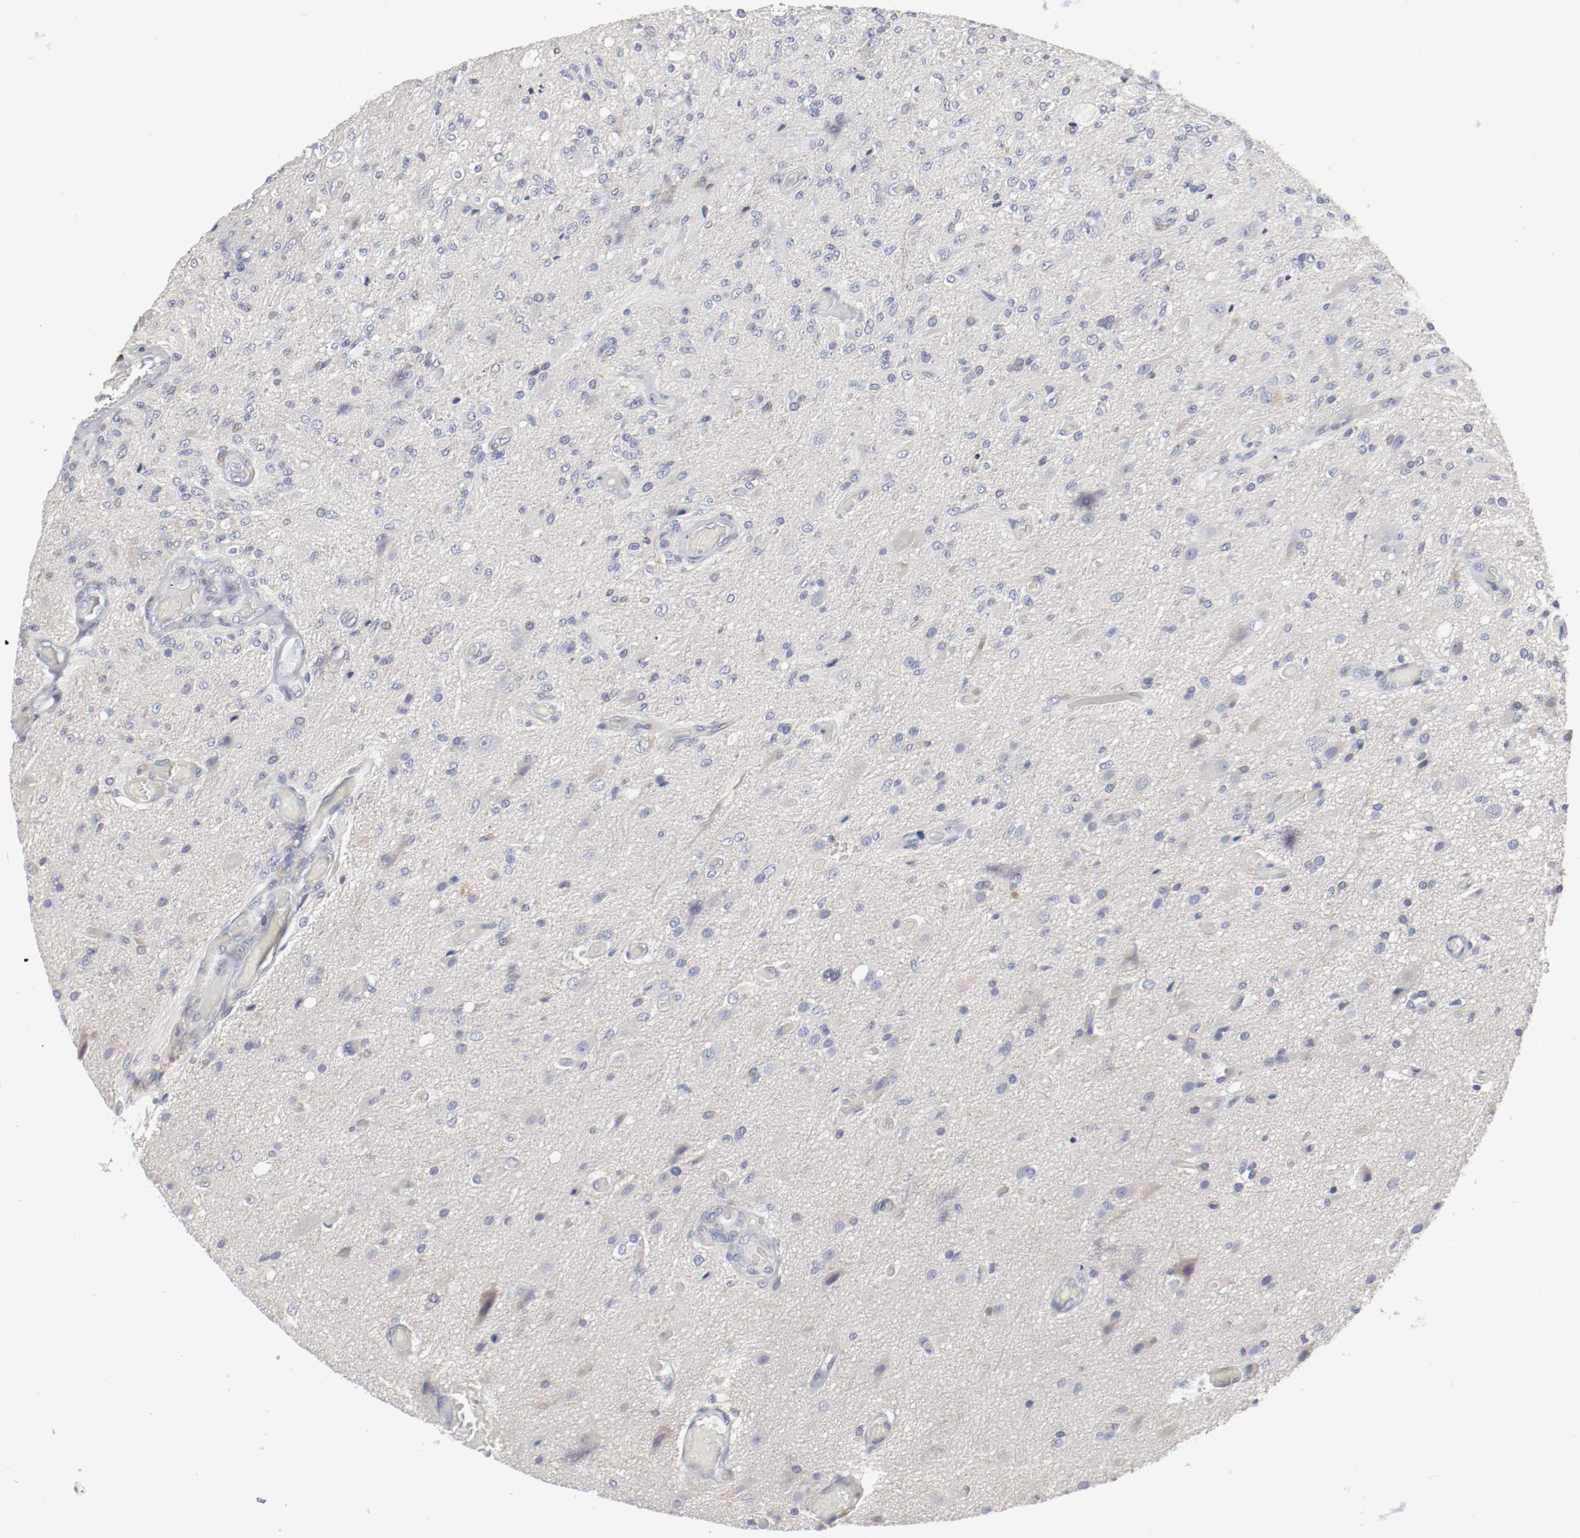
{"staining": {"intensity": "negative", "quantity": "none", "location": "none"}, "tissue": "glioma", "cell_type": "Tumor cells", "image_type": "cancer", "snomed": [{"axis": "morphology", "description": "Normal tissue, NOS"}, {"axis": "morphology", "description": "Glioma, malignant, High grade"}, {"axis": "topography", "description": "Cerebral cortex"}], "caption": "A high-resolution histopathology image shows IHC staining of glioma, which reveals no significant positivity in tumor cells.", "gene": "FGFBP1", "patient": {"sex": "male", "age": 77}}